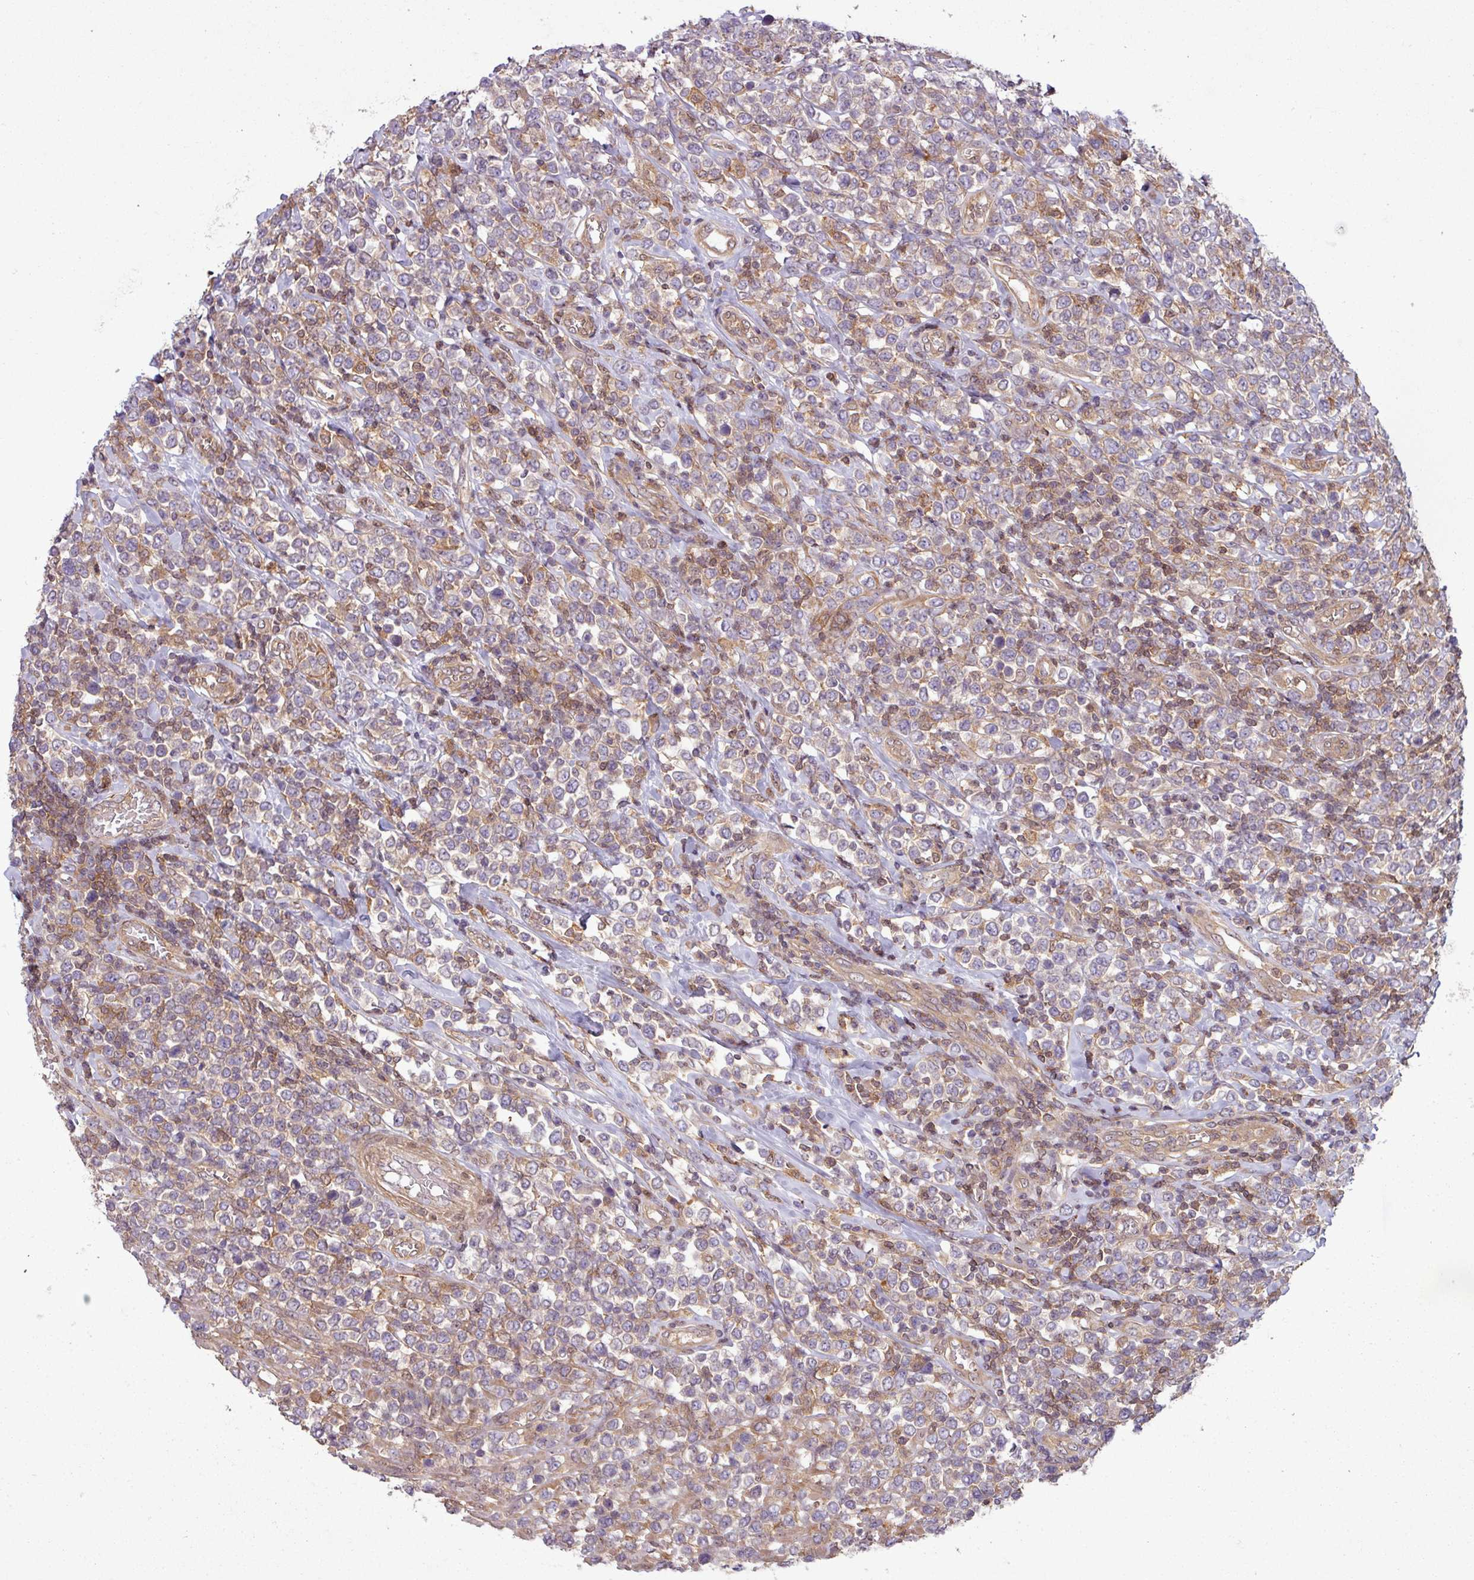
{"staining": {"intensity": "negative", "quantity": "none", "location": "none"}, "tissue": "lymphoma", "cell_type": "Tumor cells", "image_type": "cancer", "snomed": [{"axis": "morphology", "description": "Malignant lymphoma, non-Hodgkin's type, High grade"}, {"axis": "topography", "description": "Soft tissue"}], "caption": "A micrograph of high-grade malignant lymphoma, non-Hodgkin's type stained for a protein shows no brown staining in tumor cells. (DAB immunohistochemistry (IHC) with hematoxylin counter stain).", "gene": "SH3BGRL", "patient": {"sex": "female", "age": 56}}